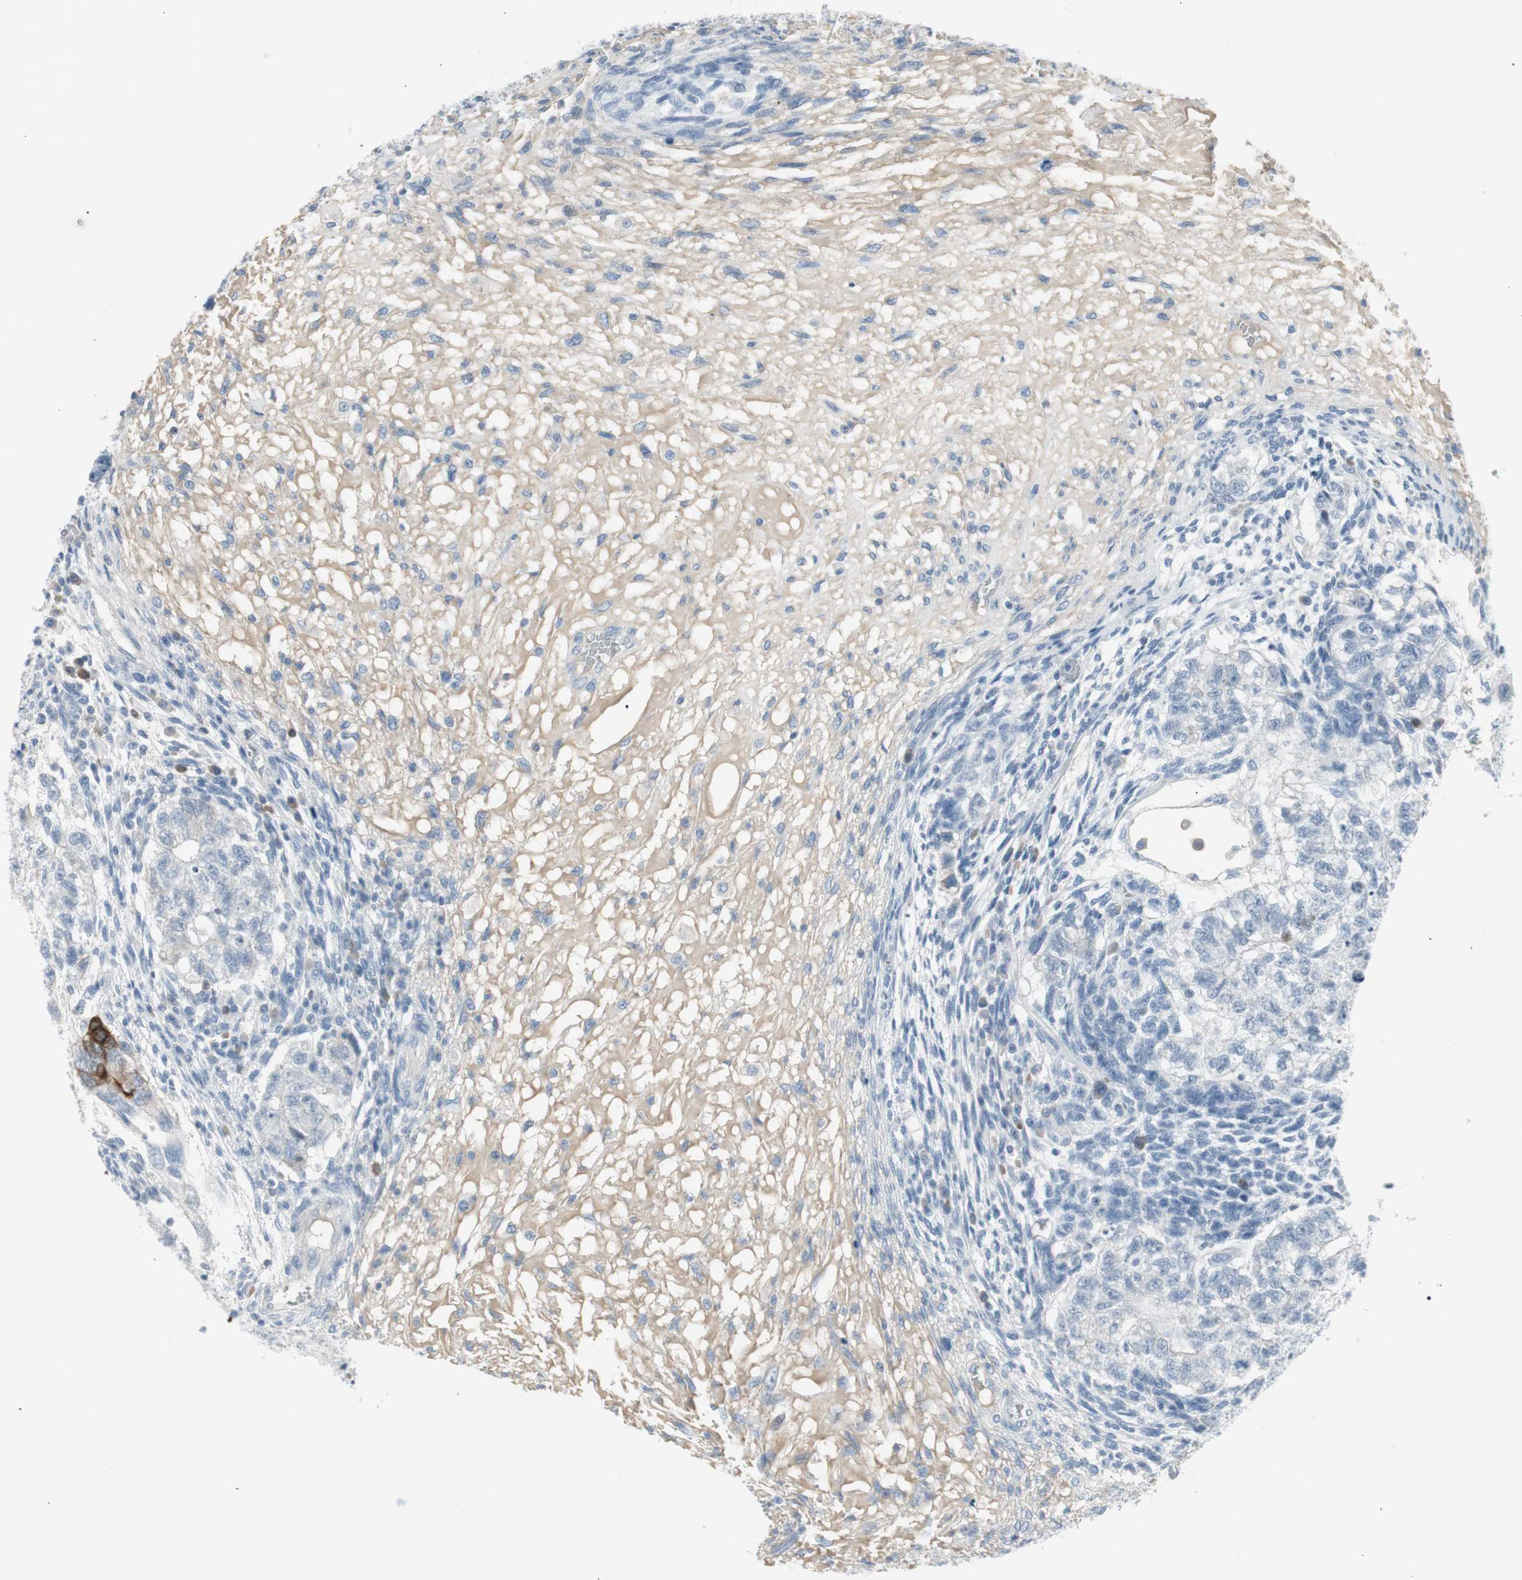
{"staining": {"intensity": "negative", "quantity": "none", "location": "none"}, "tissue": "testis cancer", "cell_type": "Tumor cells", "image_type": "cancer", "snomed": [{"axis": "morphology", "description": "Normal tissue, NOS"}, {"axis": "morphology", "description": "Carcinoma, Embryonal, NOS"}, {"axis": "topography", "description": "Testis"}], "caption": "Immunohistochemical staining of testis cancer demonstrates no significant positivity in tumor cells.", "gene": "AGR2", "patient": {"sex": "male", "age": 36}}